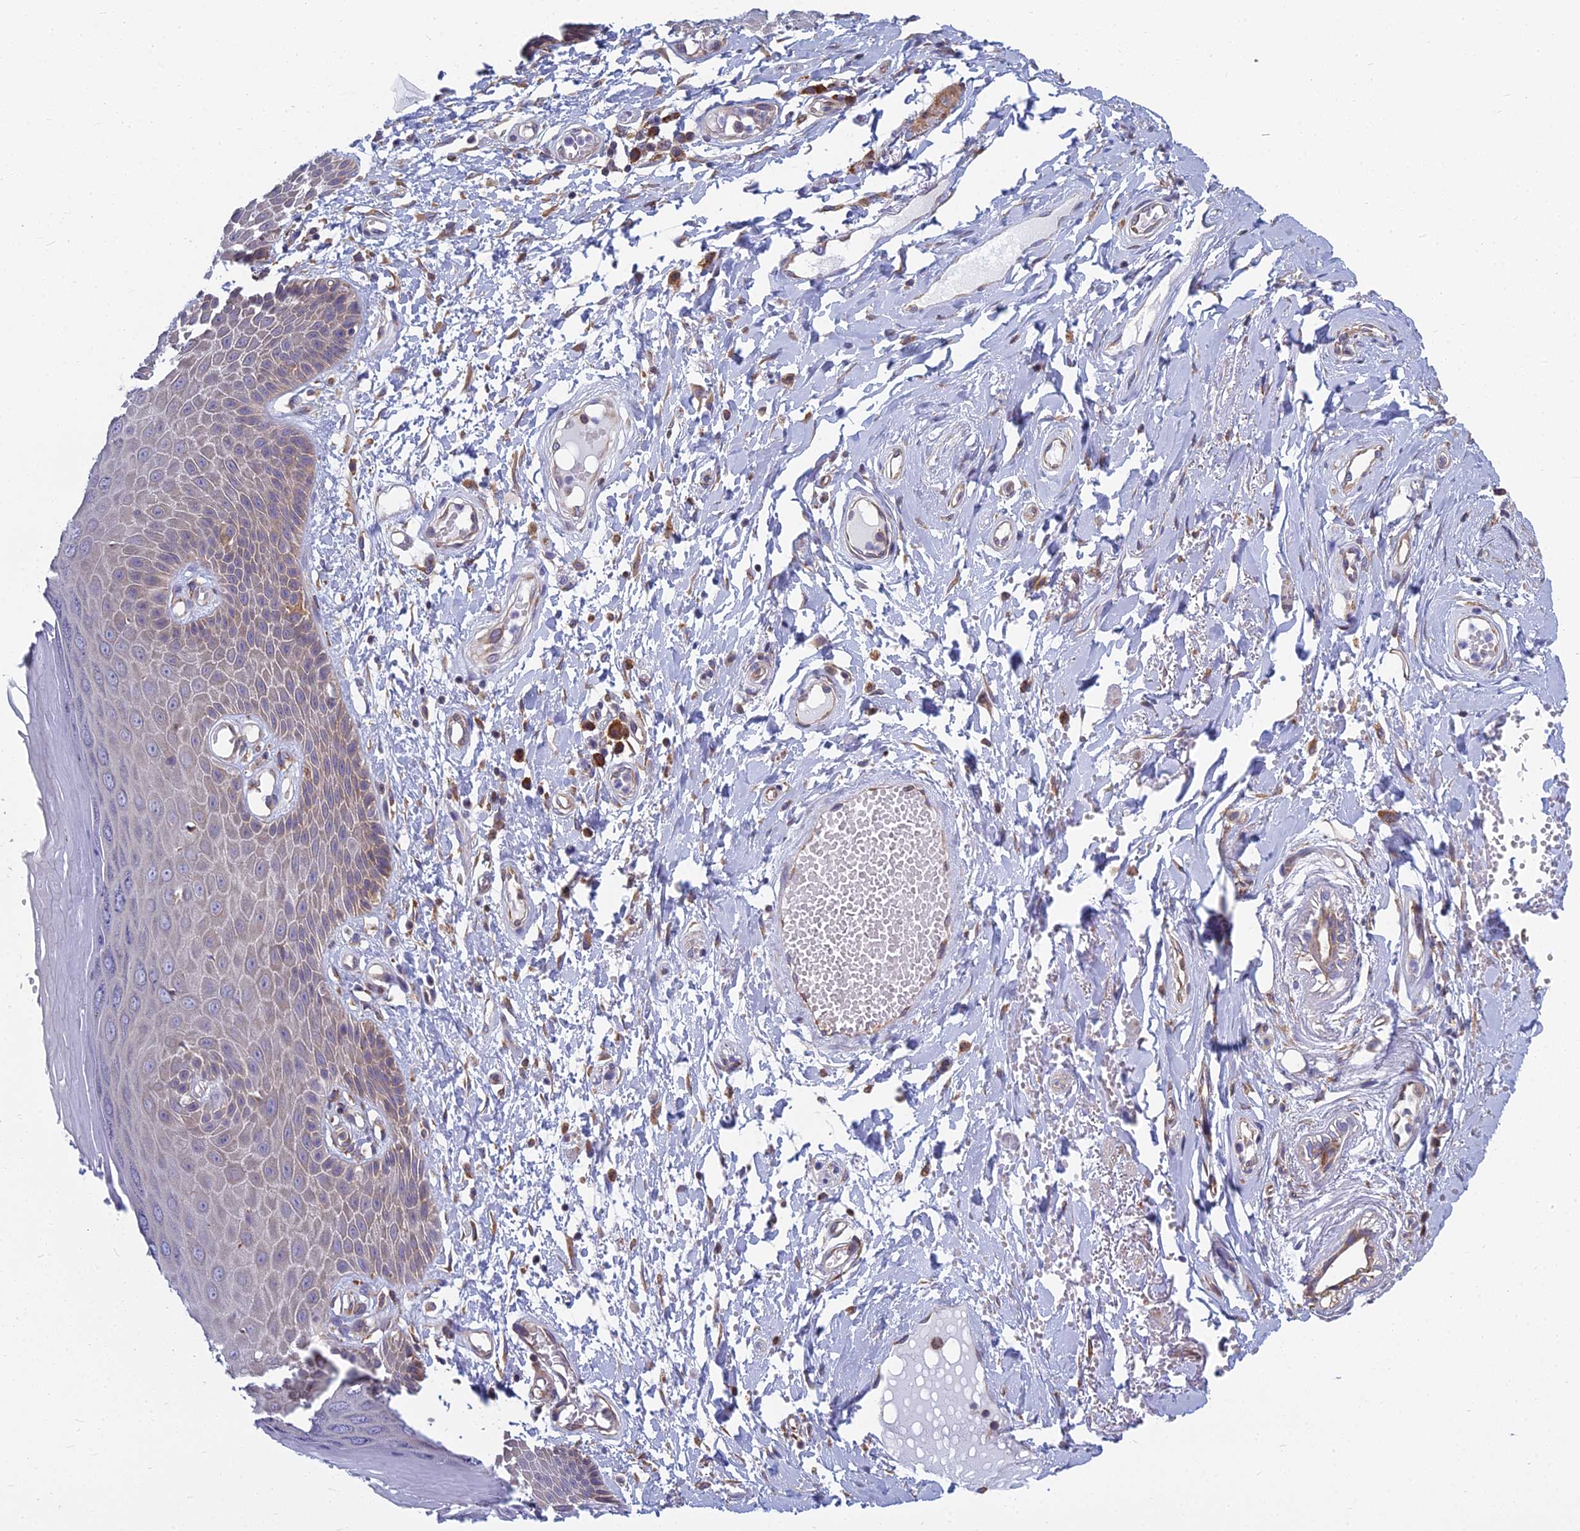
{"staining": {"intensity": "weak", "quantity": "25%-75%", "location": "cytoplasmic/membranous"}, "tissue": "skin", "cell_type": "Epidermal cells", "image_type": "normal", "snomed": [{"axis": "morphology", "description": "Normal tissue, NOS"}, {"axis": "topography", "description": "Anal"}], "caption": "The immunohistochemical stain shows weak cytoplasmic/membranous staining in epidermal cells of unremarkable skin. Using DAB (3,3'-diaminobenzidine) (brown) and hematoxylin (blue) stains, captured at high magnification using brightfield microscopy.", "gene": "KIAA1143", "patient": {"sex": "male", "age": 78}}